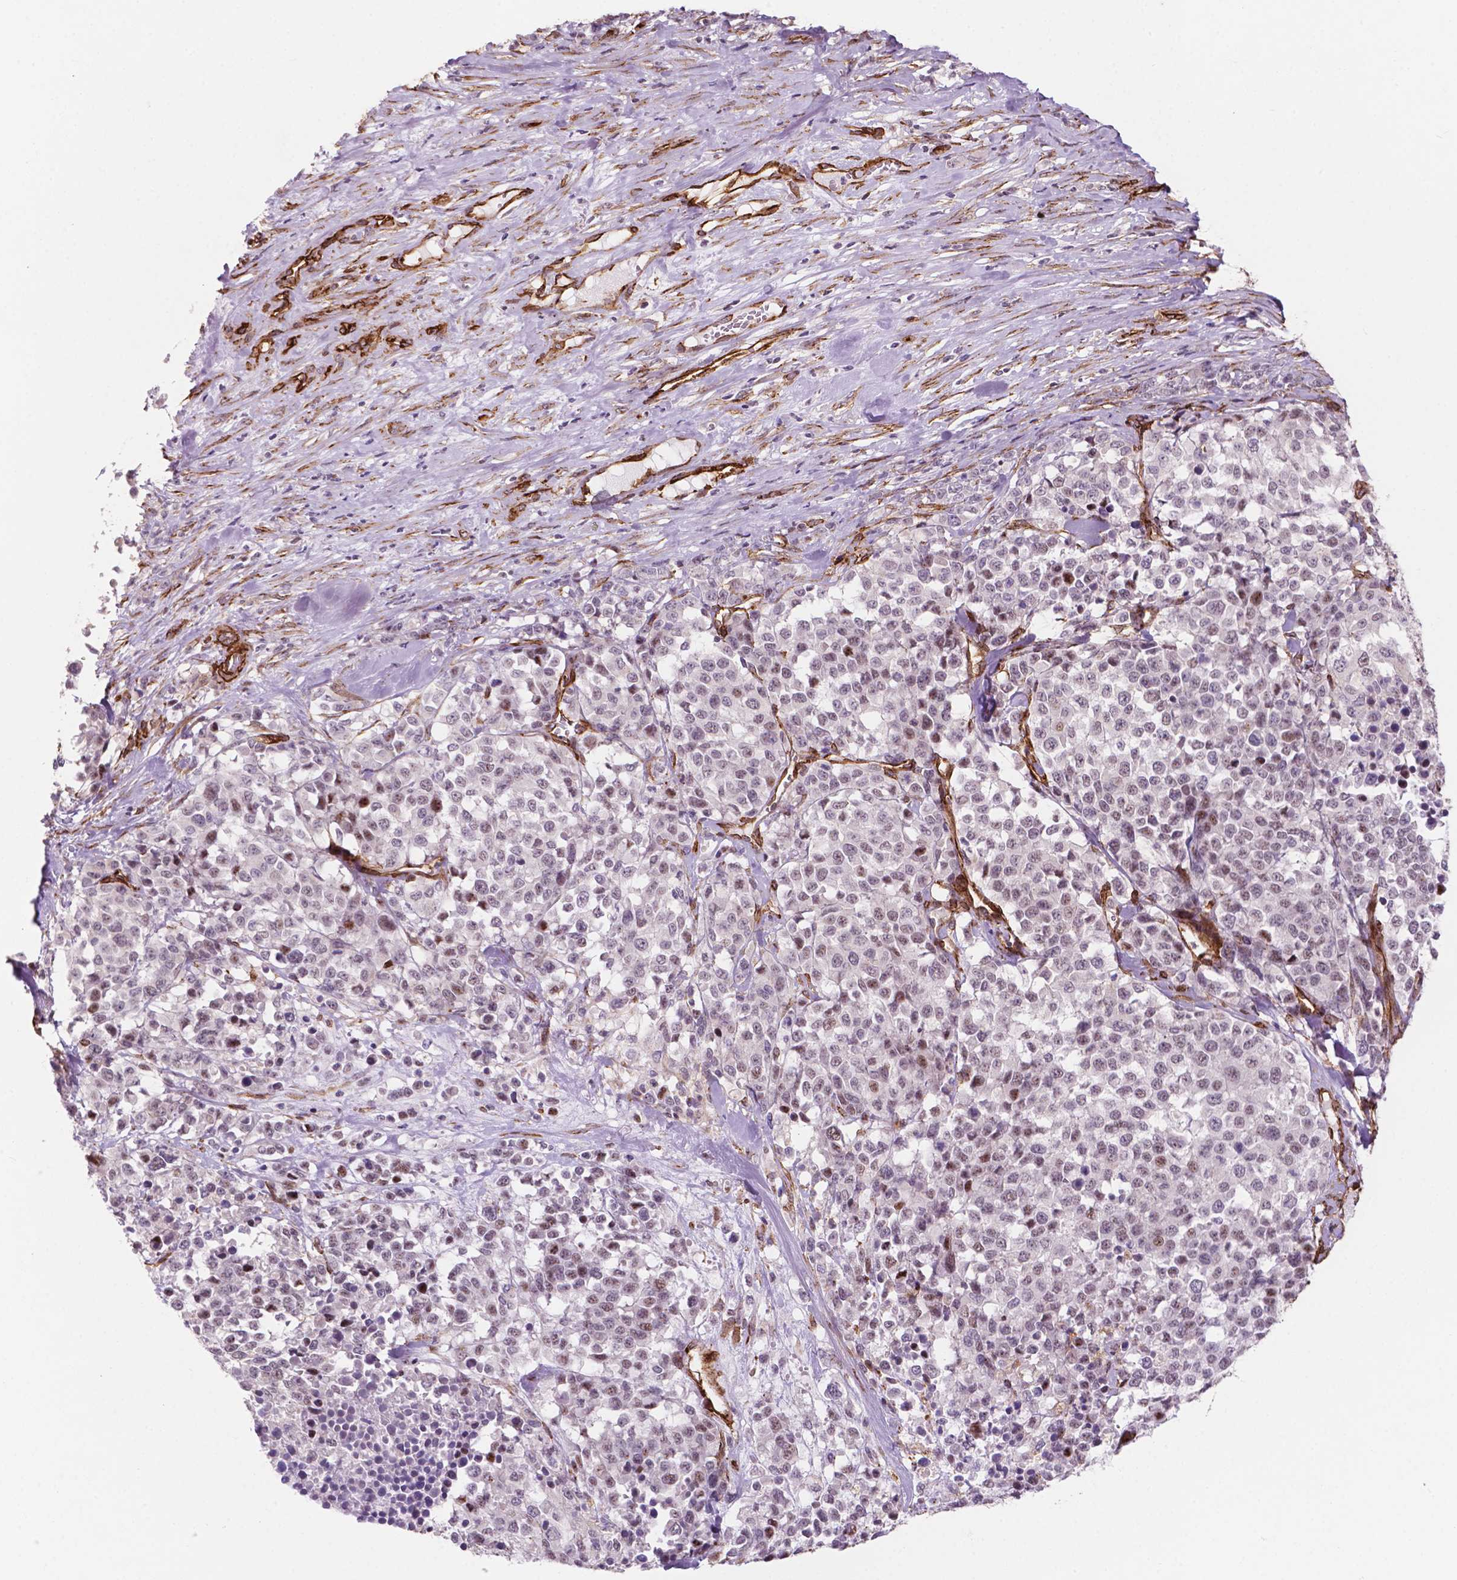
{"staining": {"intensity": "negative", "quantity": "none", "location": "none"}, "tissue": "melanoma", "cell_type": "Tumor cells", "image_type": "cancer", "snomed": [{"axis": "morphology", "description": "Malignant melanoma, Metastatic site"}, {"axis": "topography", "description": "Skin"}], "caption": "Tumor cells show no significant protein expression in melanoma. (DAB (3,3'-diaminobenzidine) IHC visualized using brightfield microscopy, high magnification).", "gene": "EGFL8", "patient": {"sex": "male", "age": 84}}